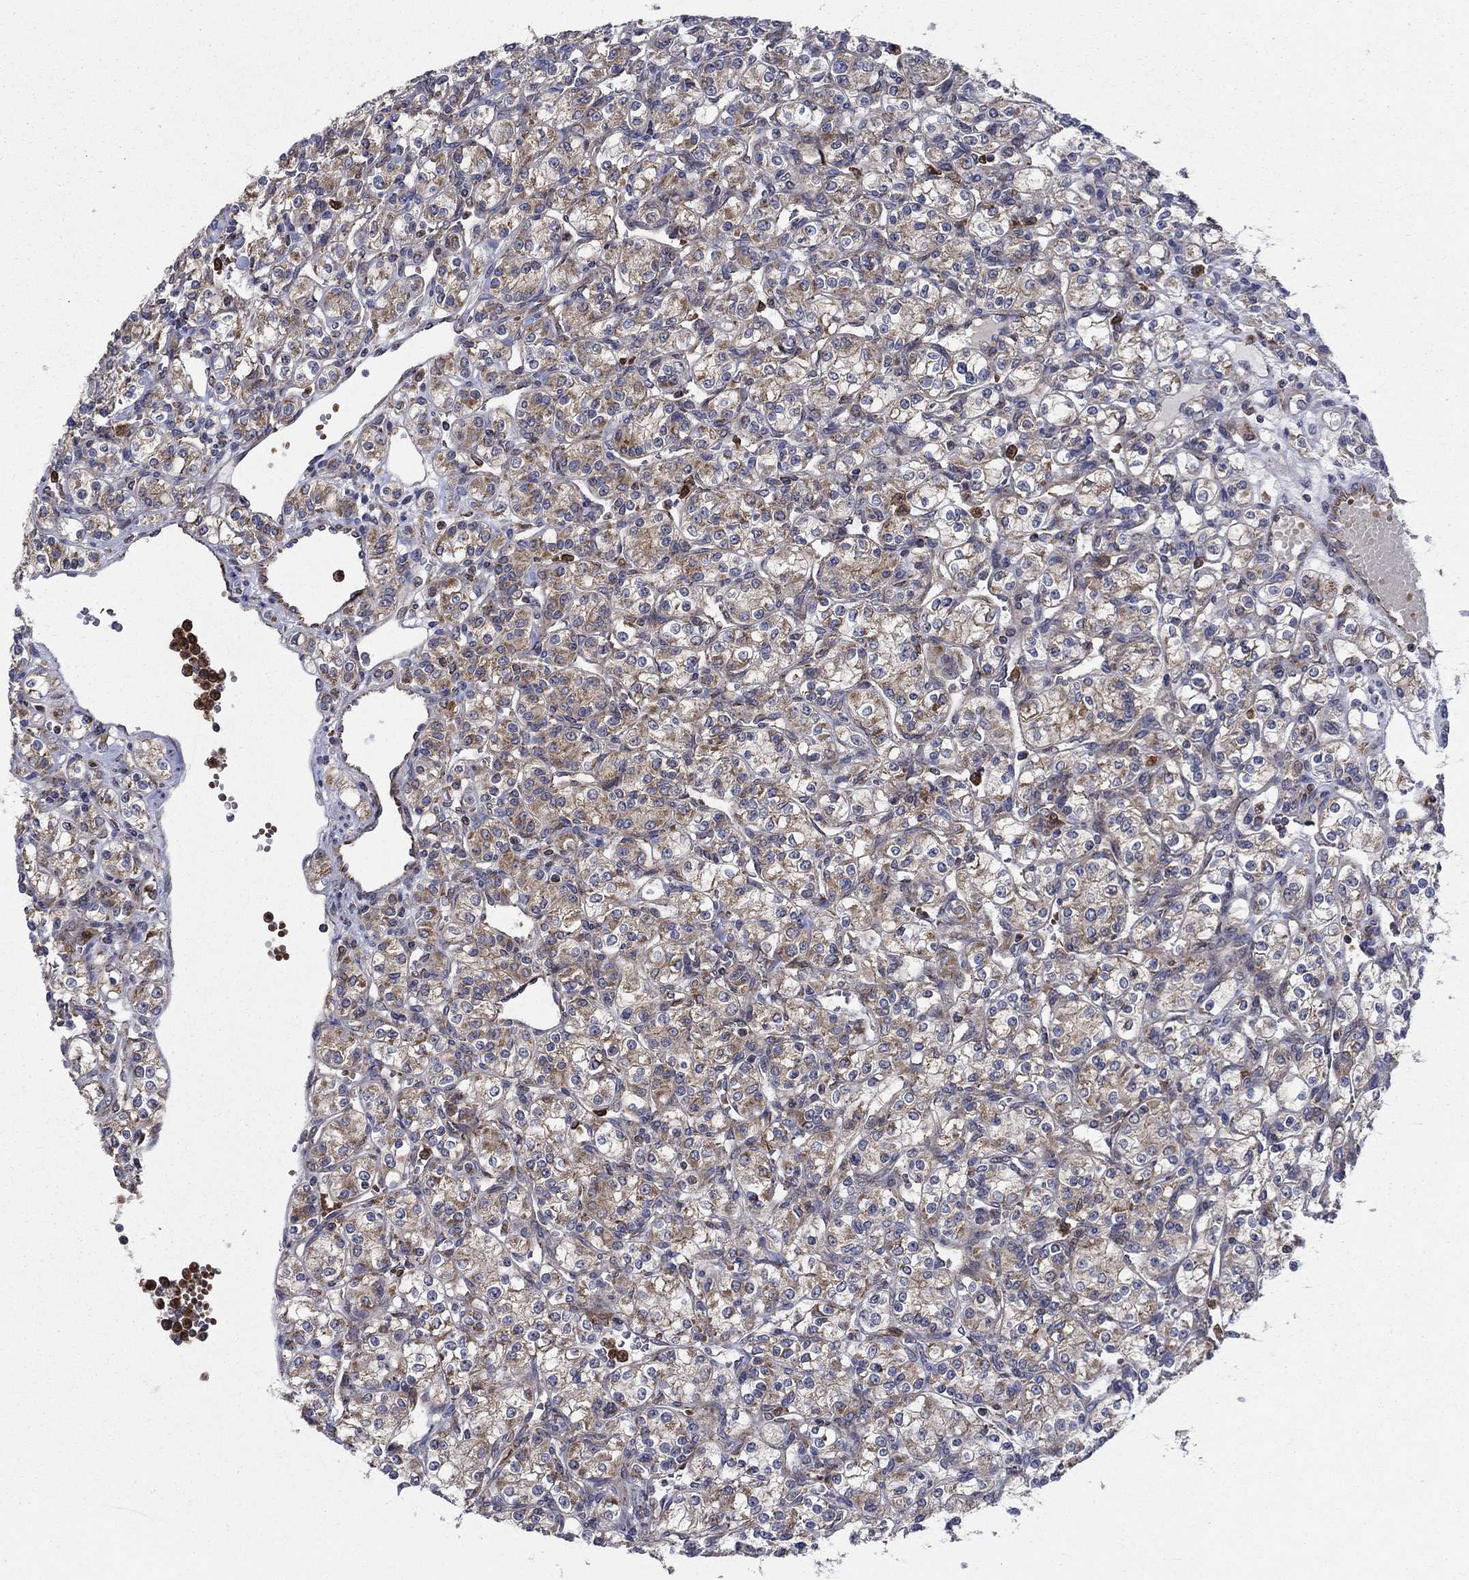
{"staining": {"intensity": "moderate", "quantity": "<25%", "location": "cytoplasmic/membranous"}, "tissue": "renal cancer", "cell_type": "Tumor cells", "image_type": "cancer", "snomed": [{"axis": "morphology", "description": "Adenocarcinoma, NOS"}, {"axis": "topography", "description": "Kidney"}], "caption": "Renal cancer (adenocarcinoma) stained with a brown dye demonstrates moderate cytoplasmic/membranous positive expression in about <25% of tumor cells.", "gene": "RNF19B", "patient": {"sex": "male", "age": 77}}